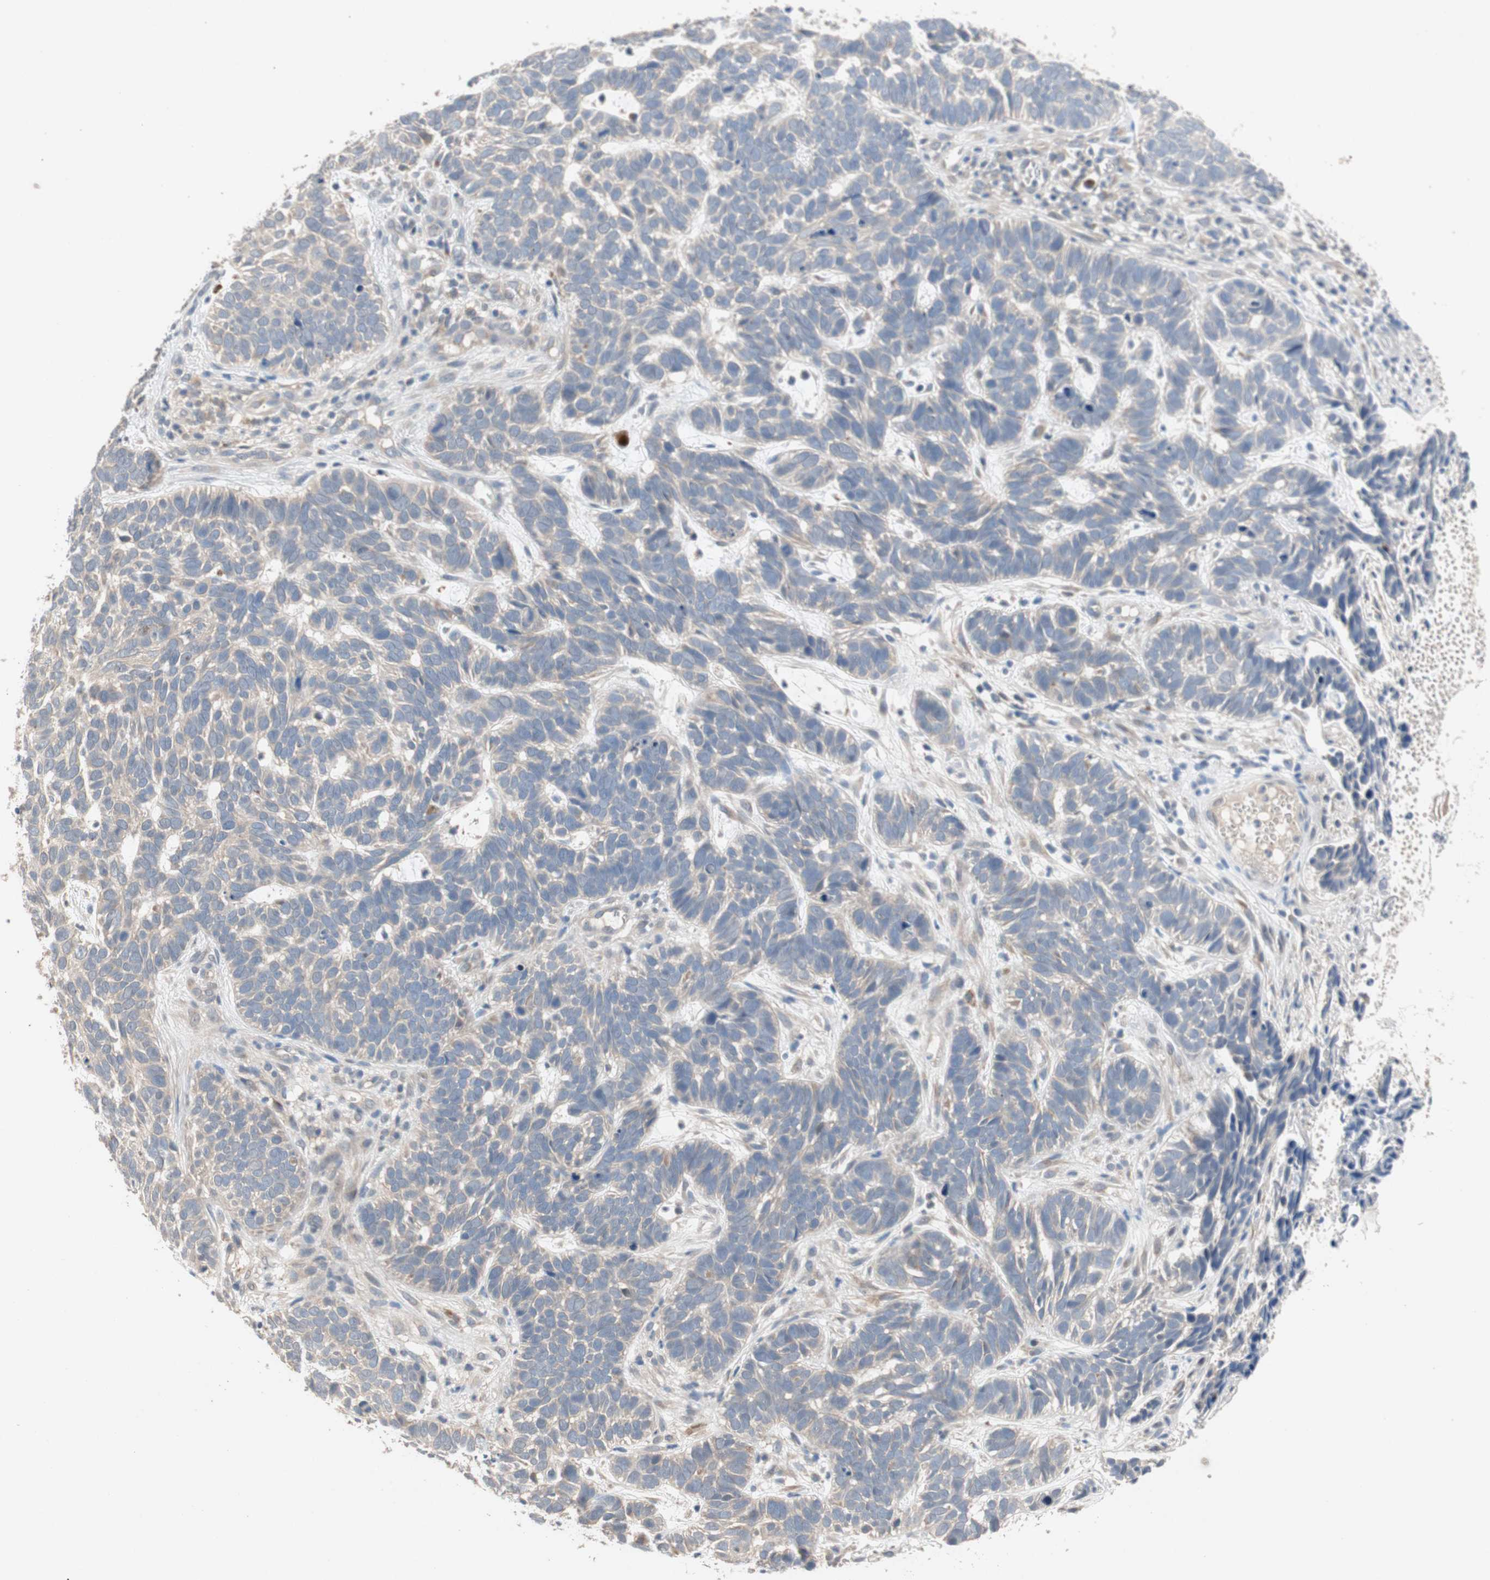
{"staining": {"intensity": "weak", "quantity": "<25%", "location": "cytoplasmic/membranous"}, "tissue": "skin cancer", "cell_type": "Tumor cells", "image_type": "cancer", "snomed": [{"axis": "morphology", "description": "Basal cell carcinoma"}, {"axis": "topography", "description": "Skin"}], "caption": "IHC of skin basal cell carcinoma shows no positivity in tumor cells. (Brightfield microscopy of DAB (3,3'-diaminobenzidine) IHC at high magnification).", "gene": "NCLN", "patient": {"sex": "male", "age": 87}}